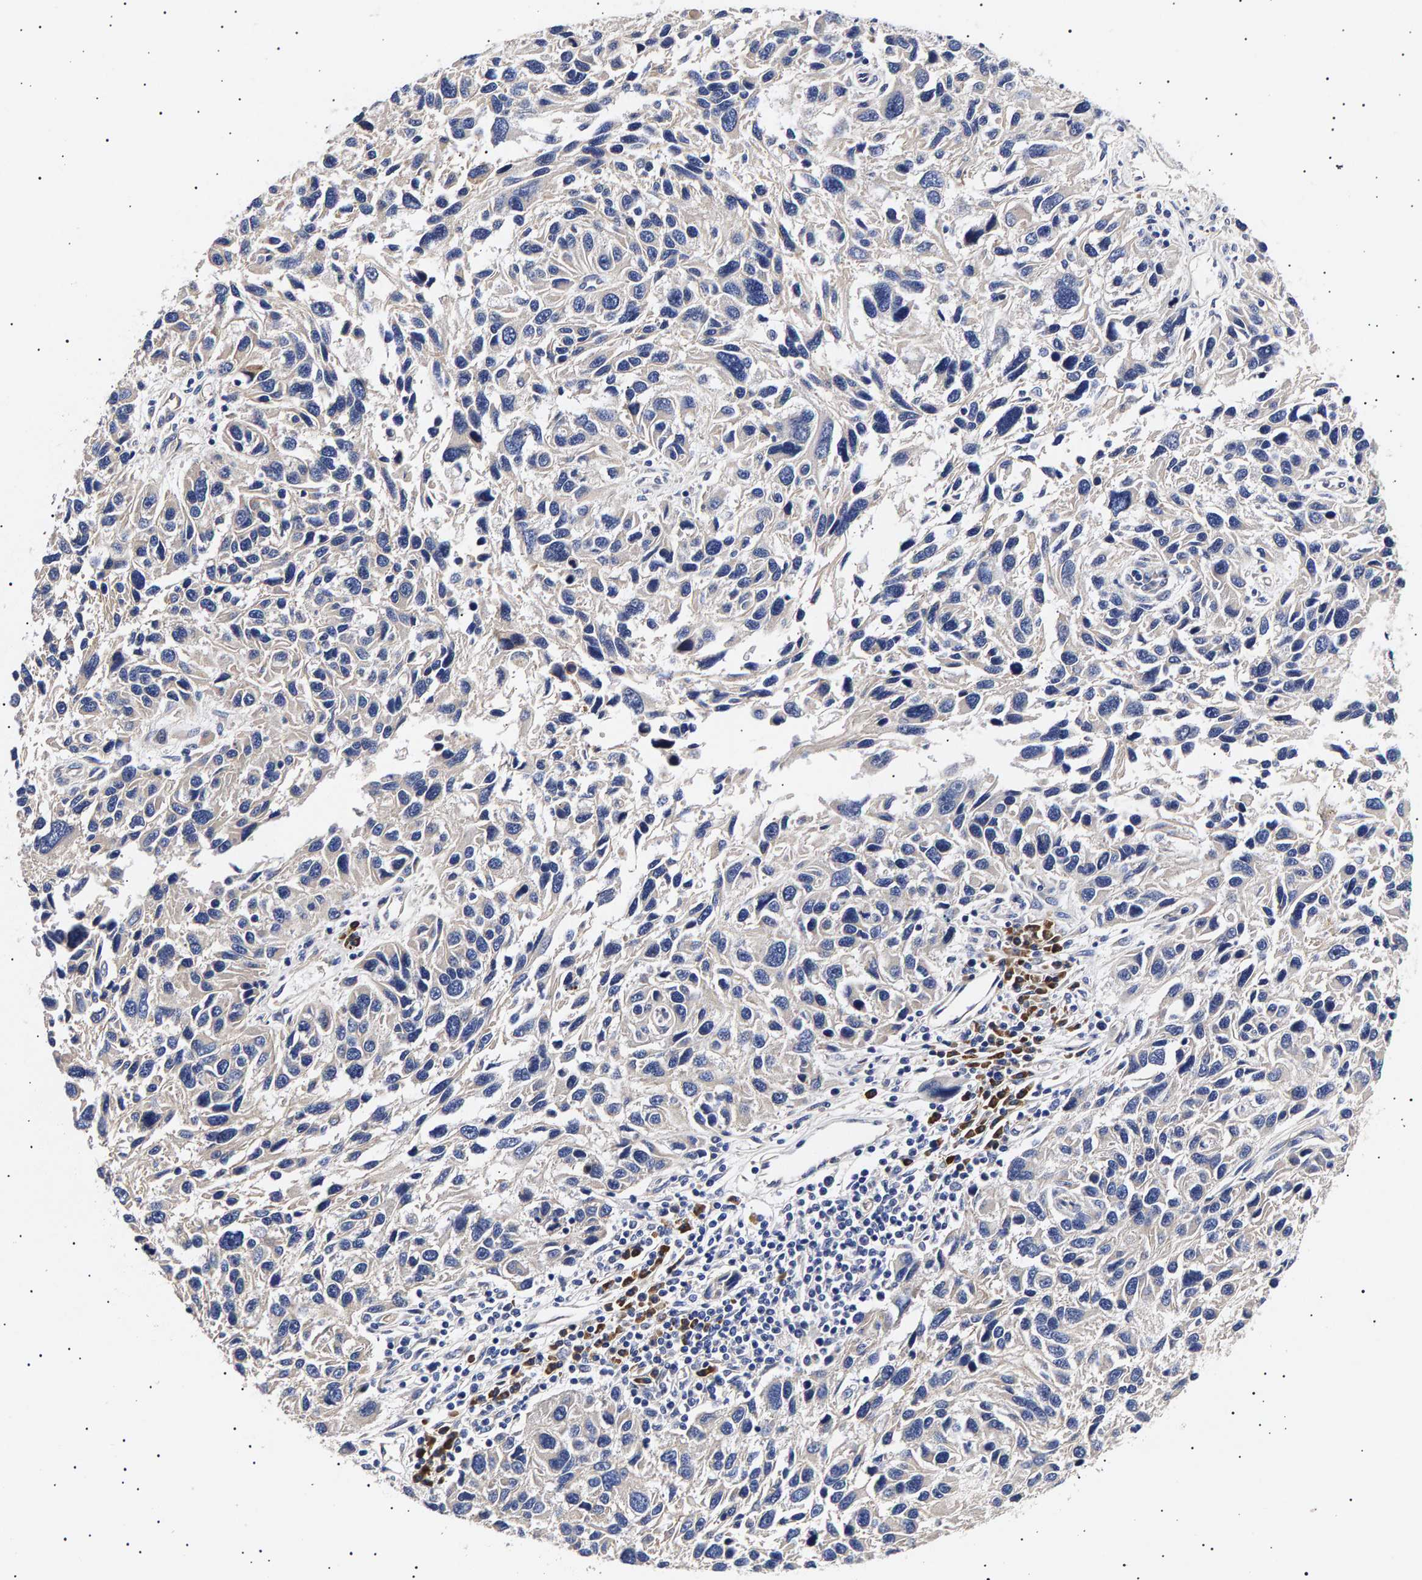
{"staining": {"intensity": "negative", "quantity": "none", "location": "none"}, "tissue": "melanoma", "cell_type": "Tumor cells", "image_type": "cancer", "snomed": [{"axis": "morphology", "description": "Malignant melanoma, NOS"}, {"axis": "topography", "description": "Skin"}], "caption": "Tumor cells are negative for brown protein staining in malignant melanoma. The staining was performed using DAB to visualize the protein expression in brown, while the nuclei were stained in blue with hematoxylin (Magnification: 20x).", "gene": "ANKRD40", "patient": {"sex": "male", "age": 53}}